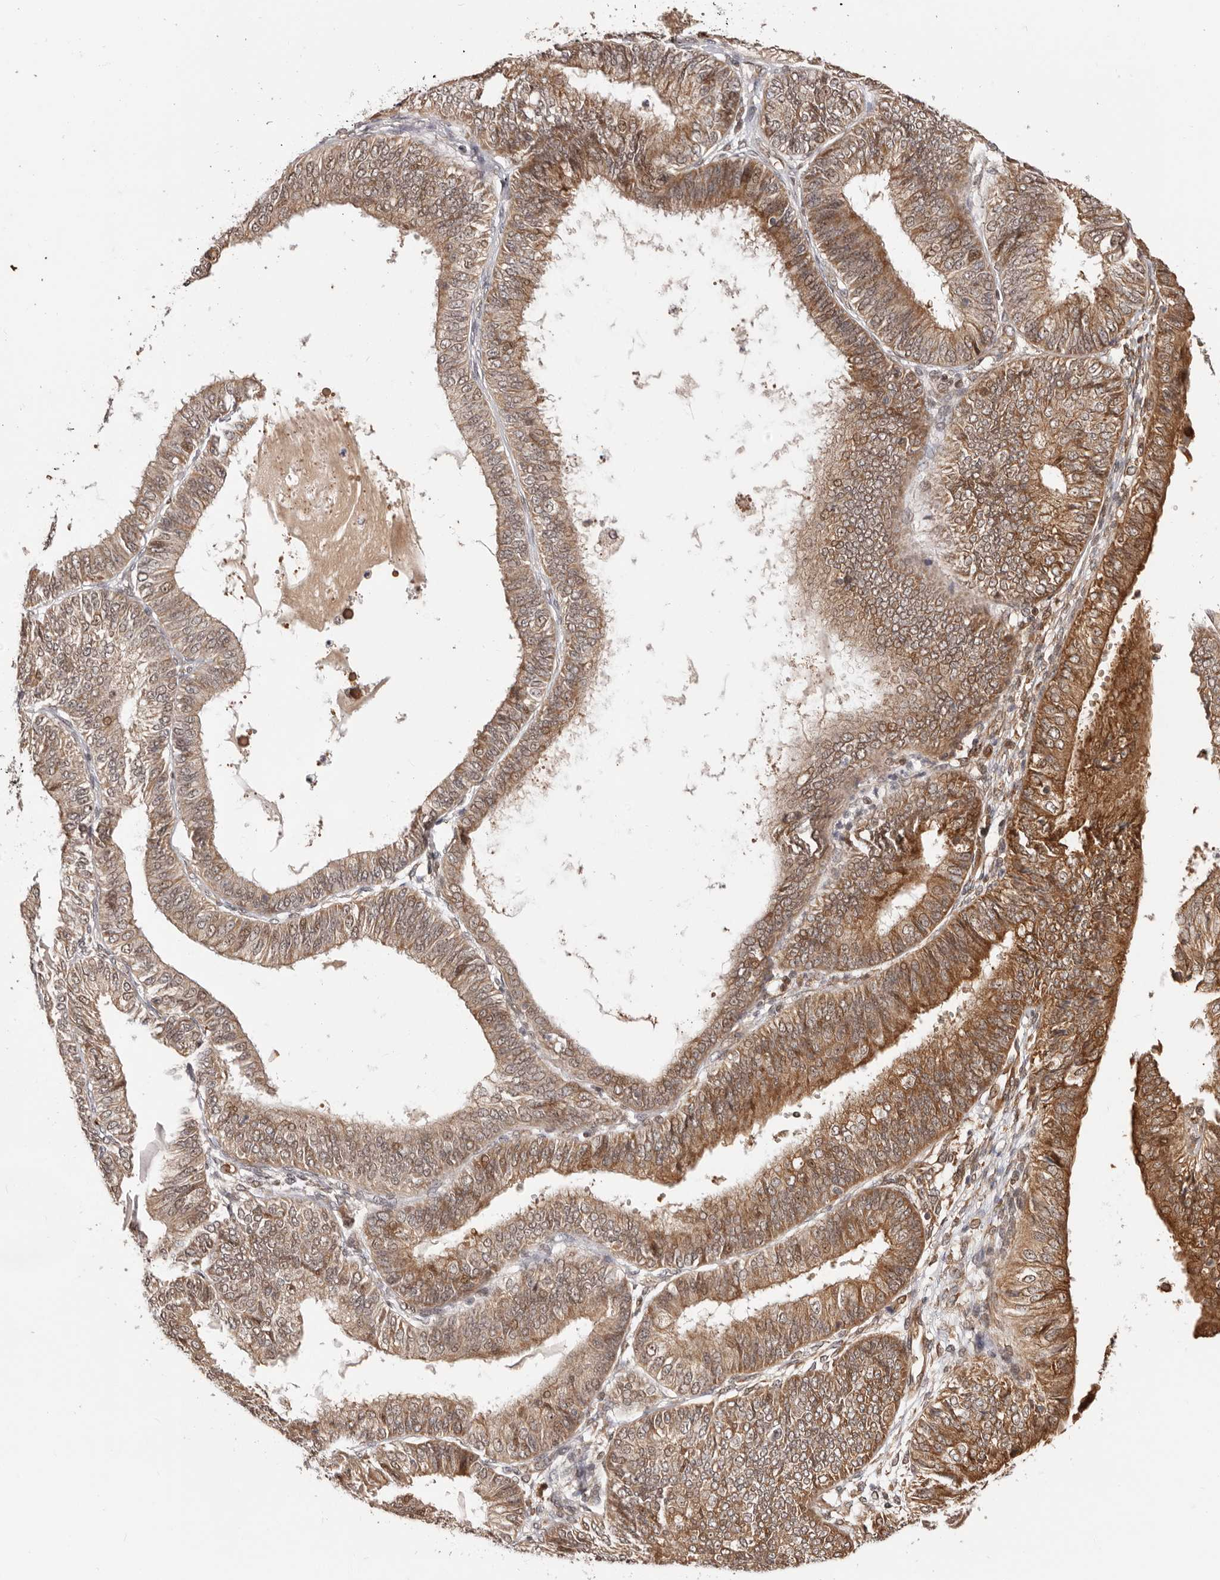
{"staining": {"intensity": "moderate", "quantity": ">75%", "location": "cytoplasmic/membranous,nuclear"}, "tissue": "endometrial cancer", "cell_type": "Tumor cells", "image_type": "cancer", "snomed": [{"axis": "morphology", "description": "Adenocarcinoma, NOS"}, {"axis": "topography", "description": "Endometrium"}], "caption": "A micrograph of endometrial cancer (adenocarcinoma) stained for a protein reveals moderate cytoplasmic/membranous and nuclear brown staining in tumor cells. (DAB IHC, brown staining for protein, blue staining for nuclei).", "gene": "NCOA3", "patient": {"sex": "female", "age": 58}}